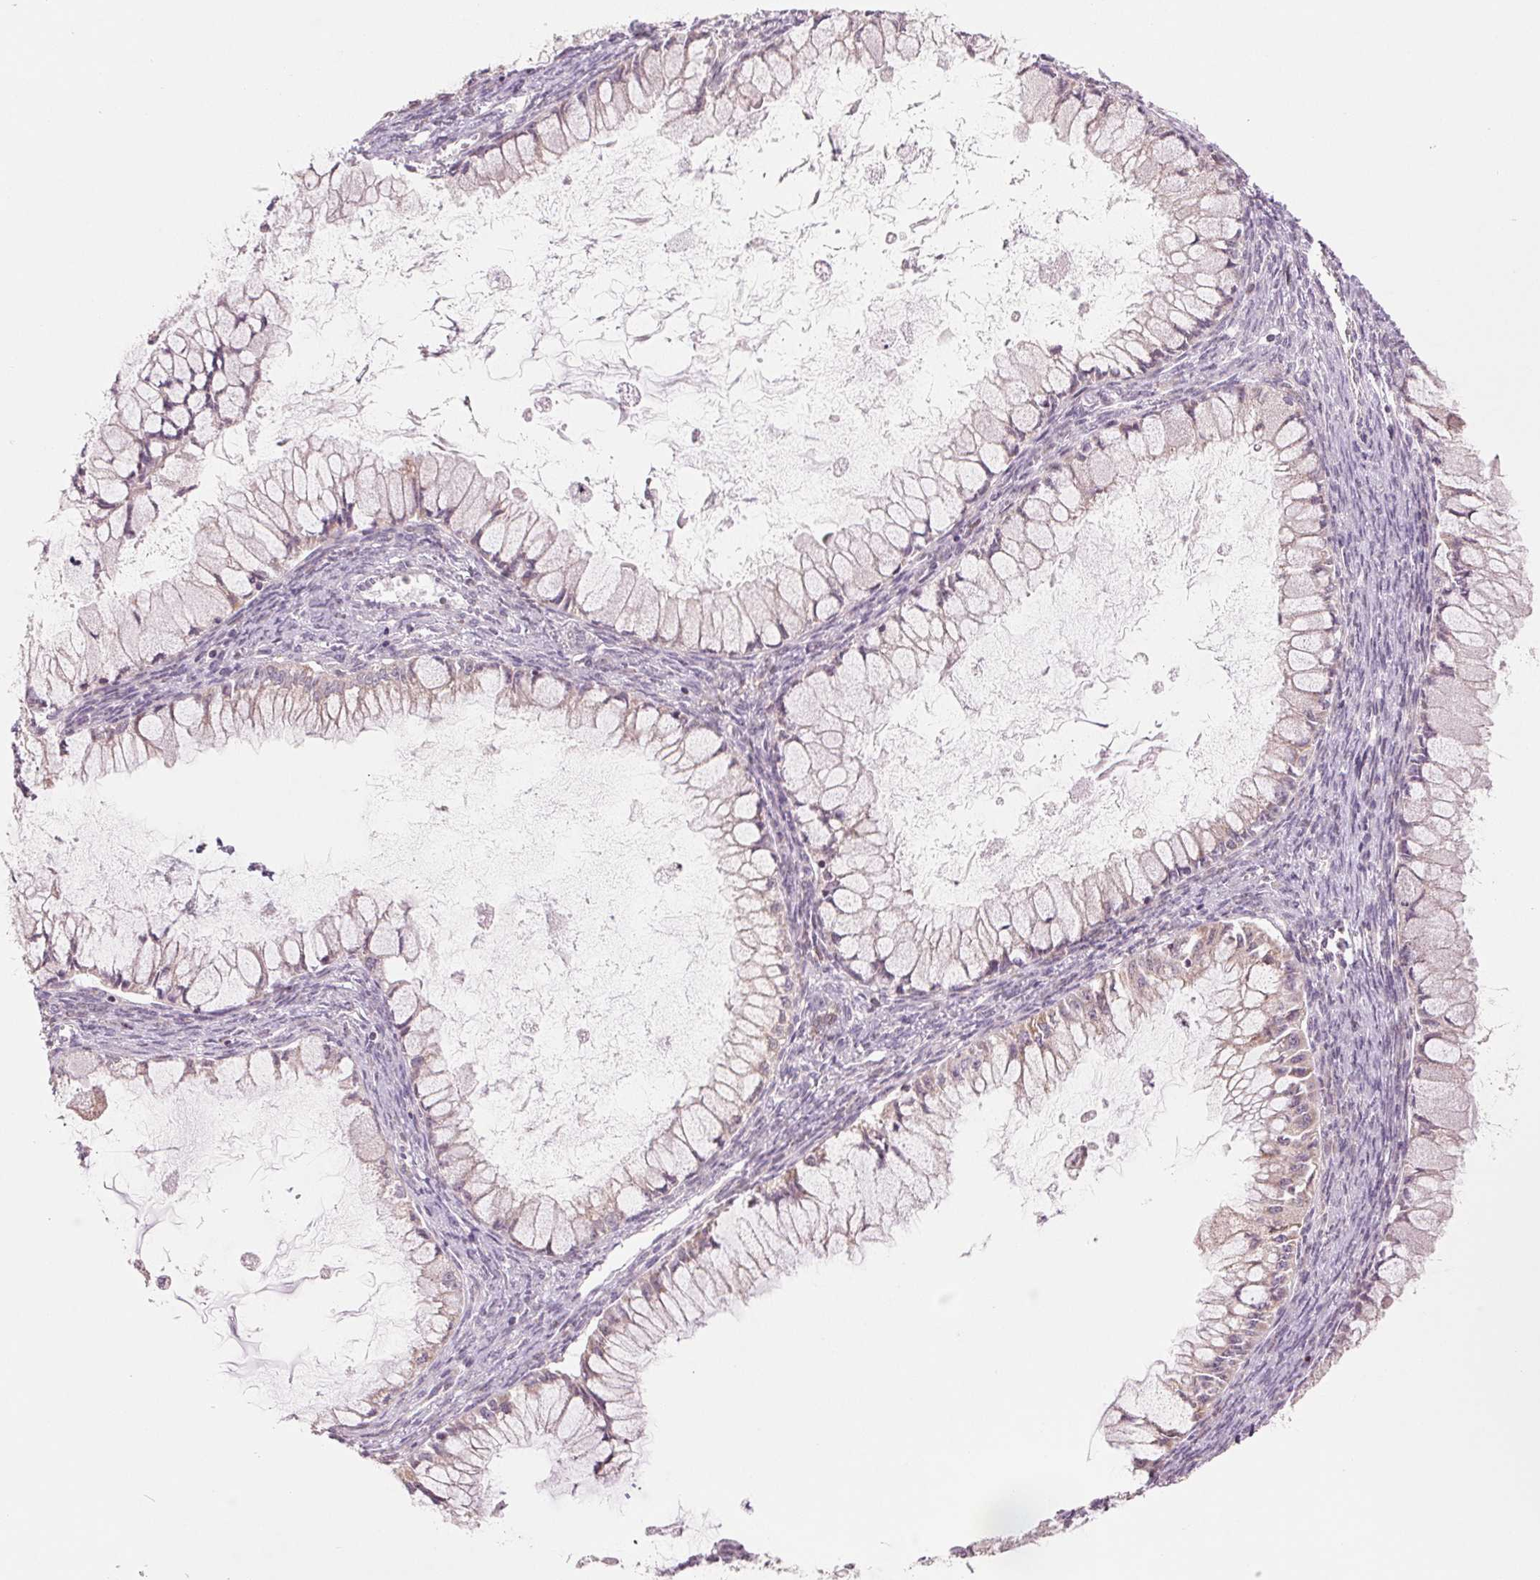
{"staining": {"intensity": "weak", "quantity": "25%-75%", "location": "cytoplasmic/membranous"}, "tissue": "ovarian cancer", "cell_type": "Tumor cells", "image_type": "cancer", "snomed": [{"axis": "morphology", "description": "Cystadenocarcinoma, mucinous, NOS"}, {"axis": "topography", "description": "Ovary"}], "caption": "Protein staining of mucinous cystadenocarcinoma (ovarian) tissue displays weak cytoplasmic/membranous staining in about 25%-75% of tumor cells. The protein is shown in brown color, while the nuclei are stained blue.", "gene": "TECR", "patient": {"sex": "female", "age": 34}}